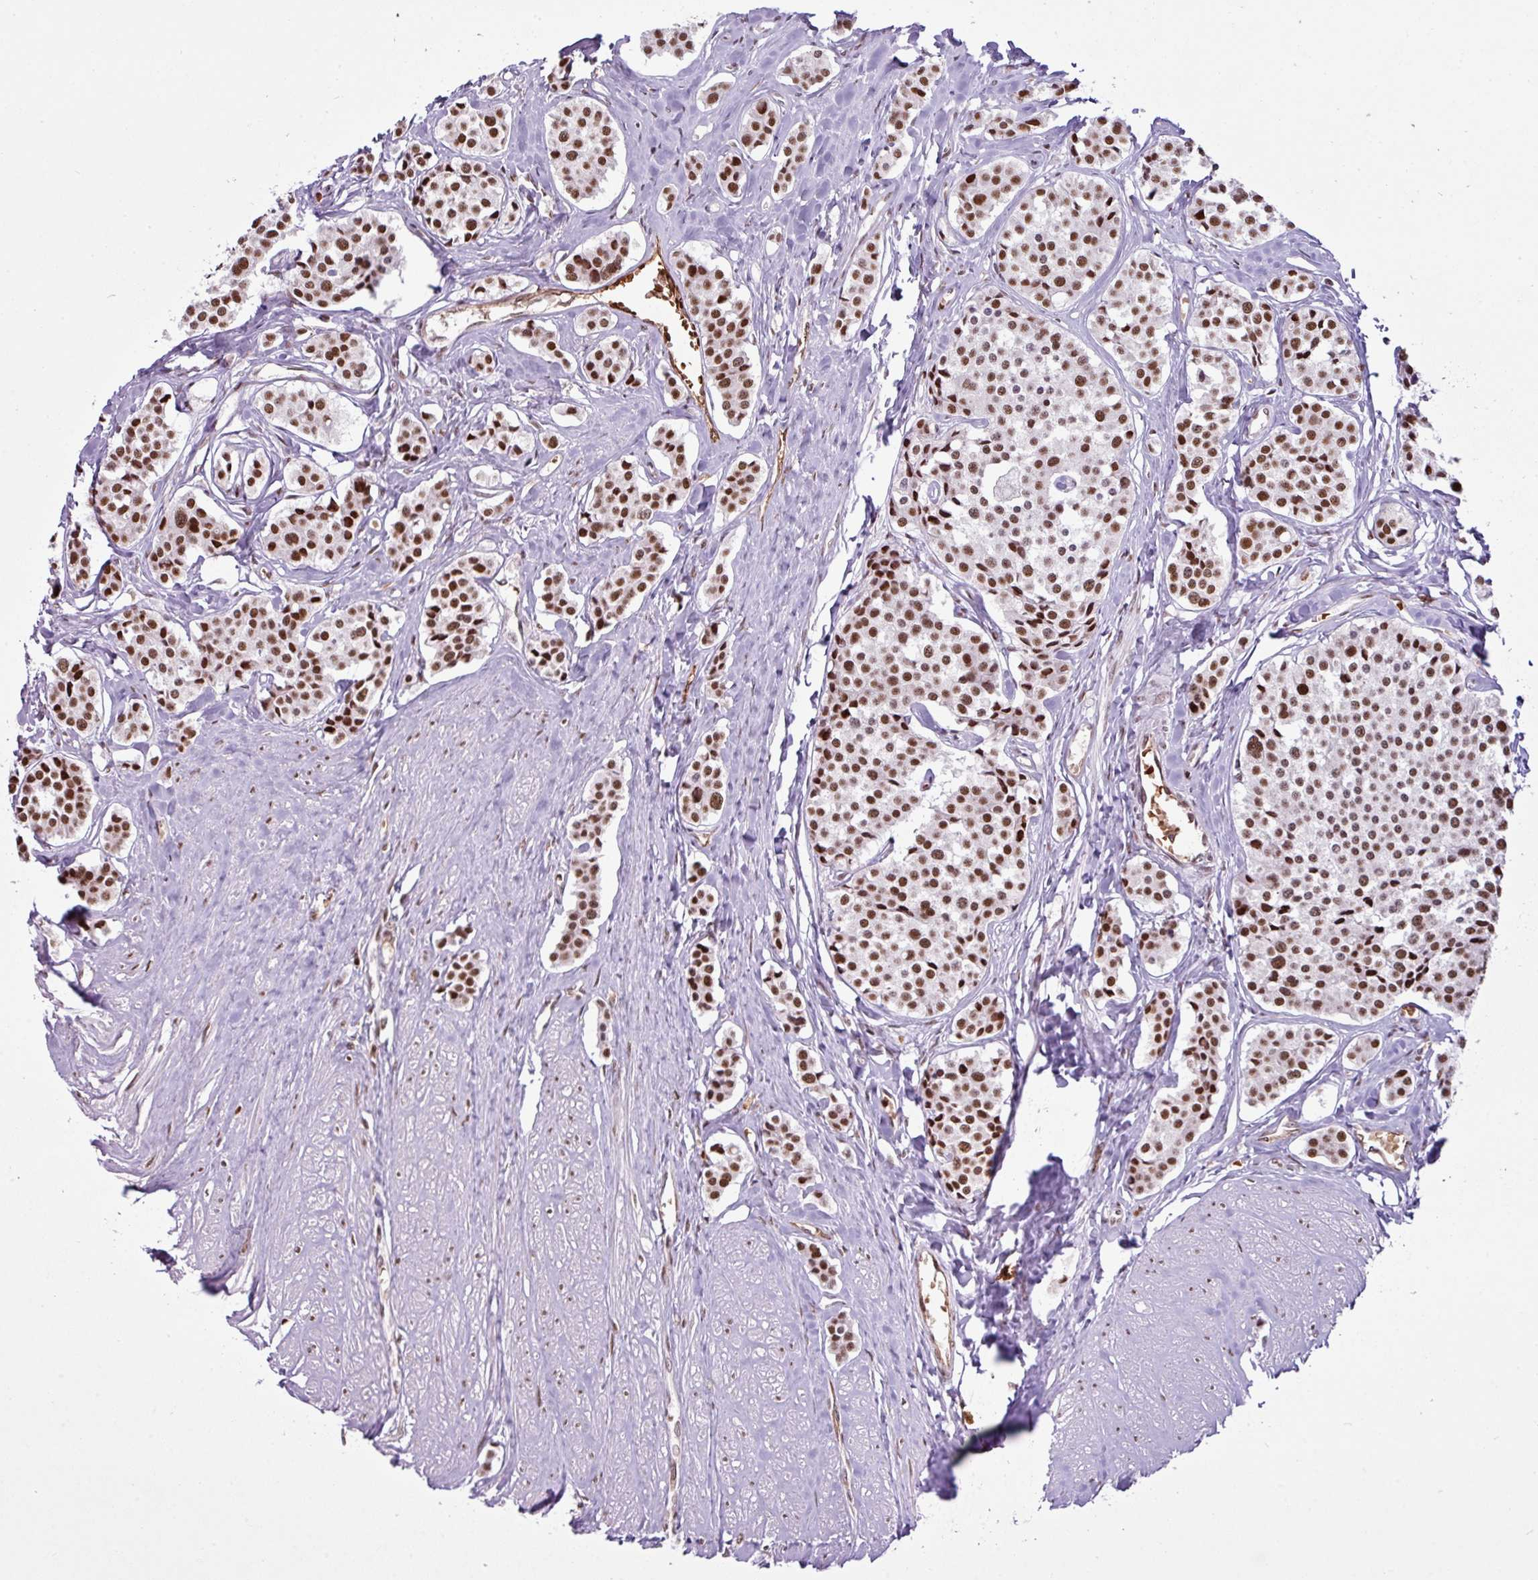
{"staining": {"intensity": "strong", "quantity": ">75%", "location": "nuclear"}, "tissue": "carcinoid", "cell_type": "Tumor cells", "image_type": "cancer", "snomed": [{"axis": "morphology", "description": "Carcinoid, malignant, NOS"}, {"axis": "topography", "description": "Small intestine"}], "caption": "An image of human carcinoid stained for a protein displays strong nuclear brown staining in tumor cells. The staining is performed using DAB brown chromogen to label protein expression. The nuclei are counter-stained blue using hematoxylin.", "gene": "PRDM5", "patient": {"sex": "male", "age": 60}}